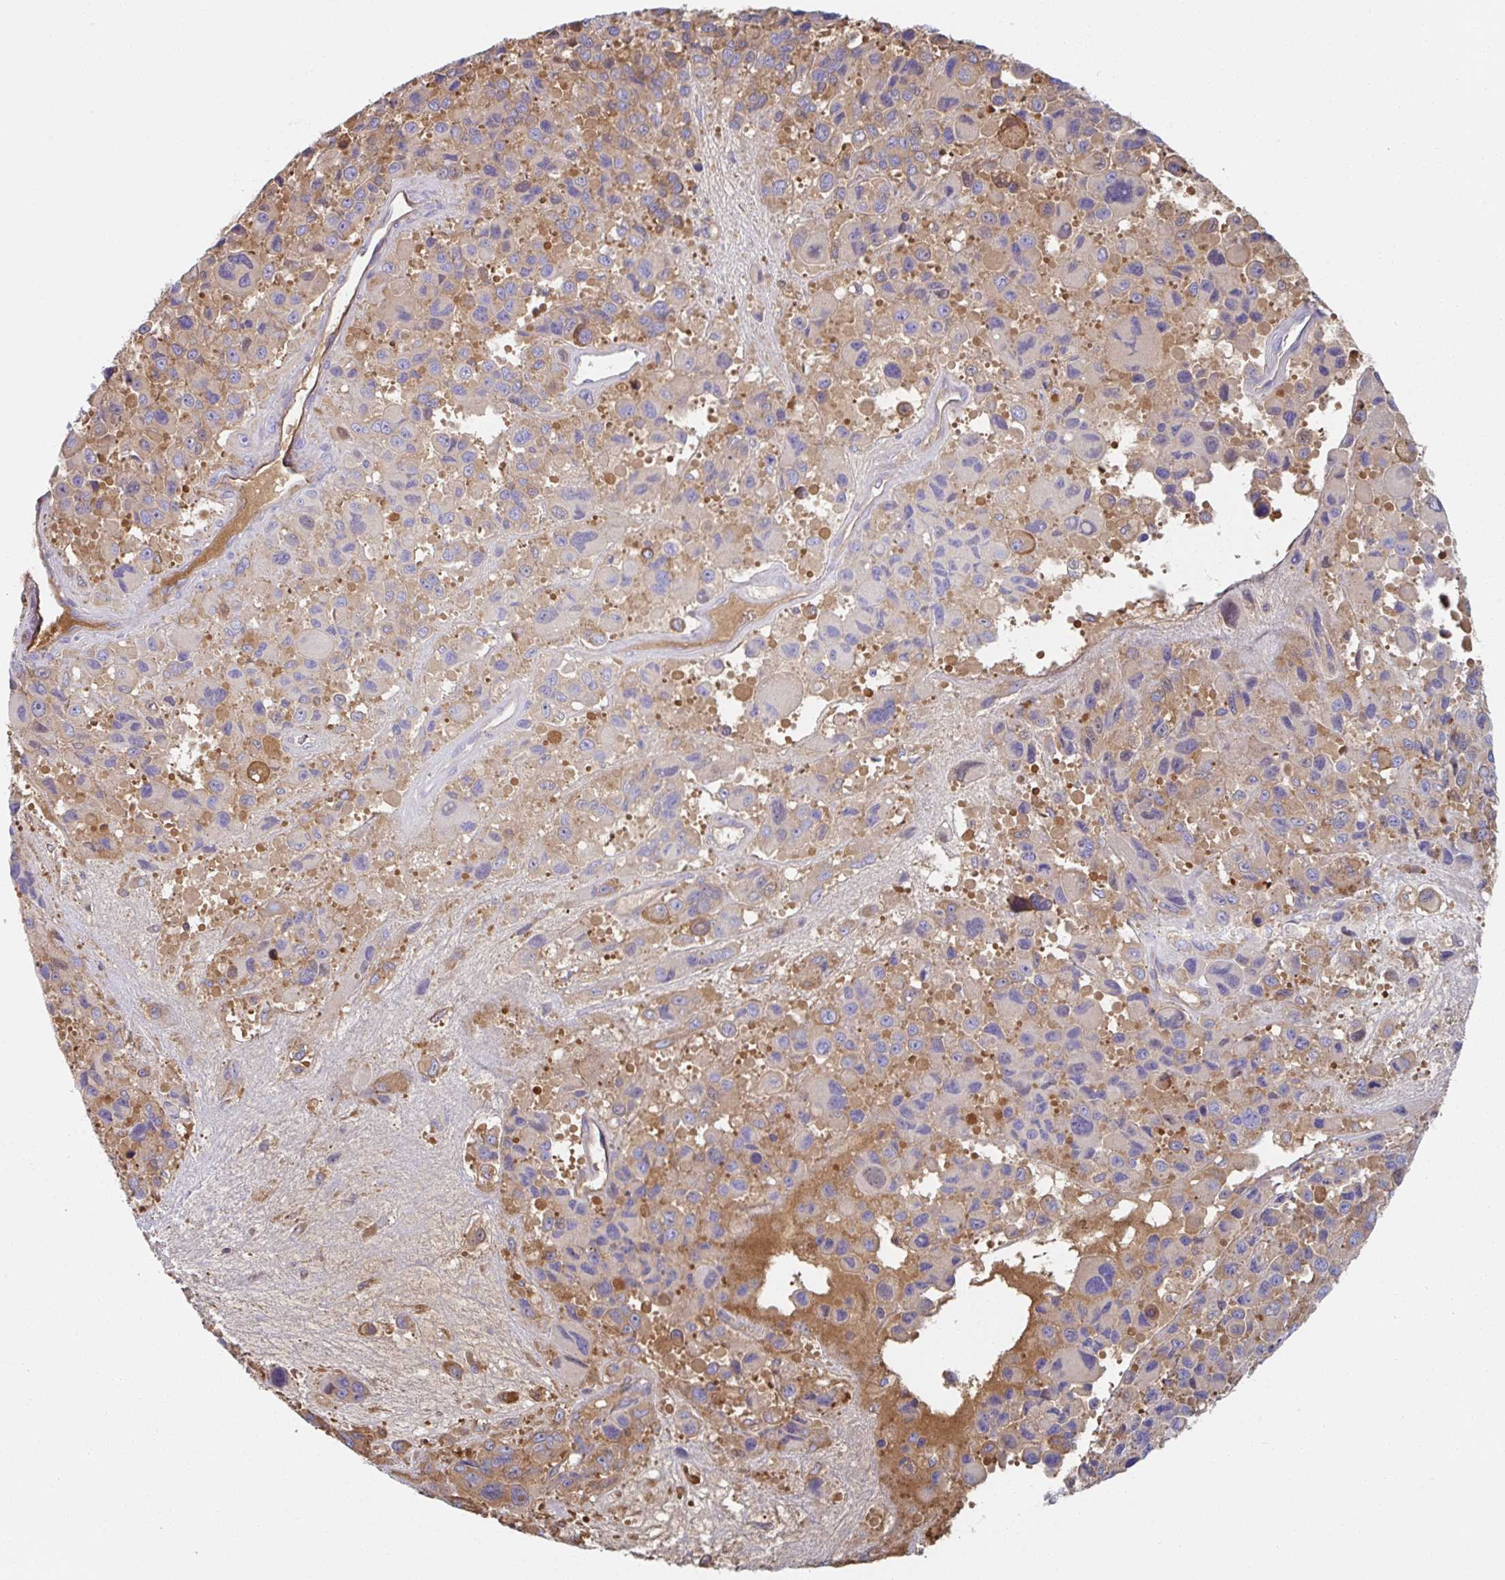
{"staining": {"intensity": "moderate", "quantity": "25%-75%", "location": "cytoplasmic/membranous"}, "tissue": "melanoma", "cell_type": "Tumor cells", "image_type": "cancer", "snomed": [{"axis": "morphology", "description": "Malignant melanoma, Metastatic site"}, {"axis": "topography", "description": "Lymph node"}], "caption": "Protein staining of melanoma tissue shows moderate cytoplasmic/membranous expression in approximately 25%-75% of tumor cells.", "gene": "AMPD2", "patient": {"sex": "female", "age": 65}}